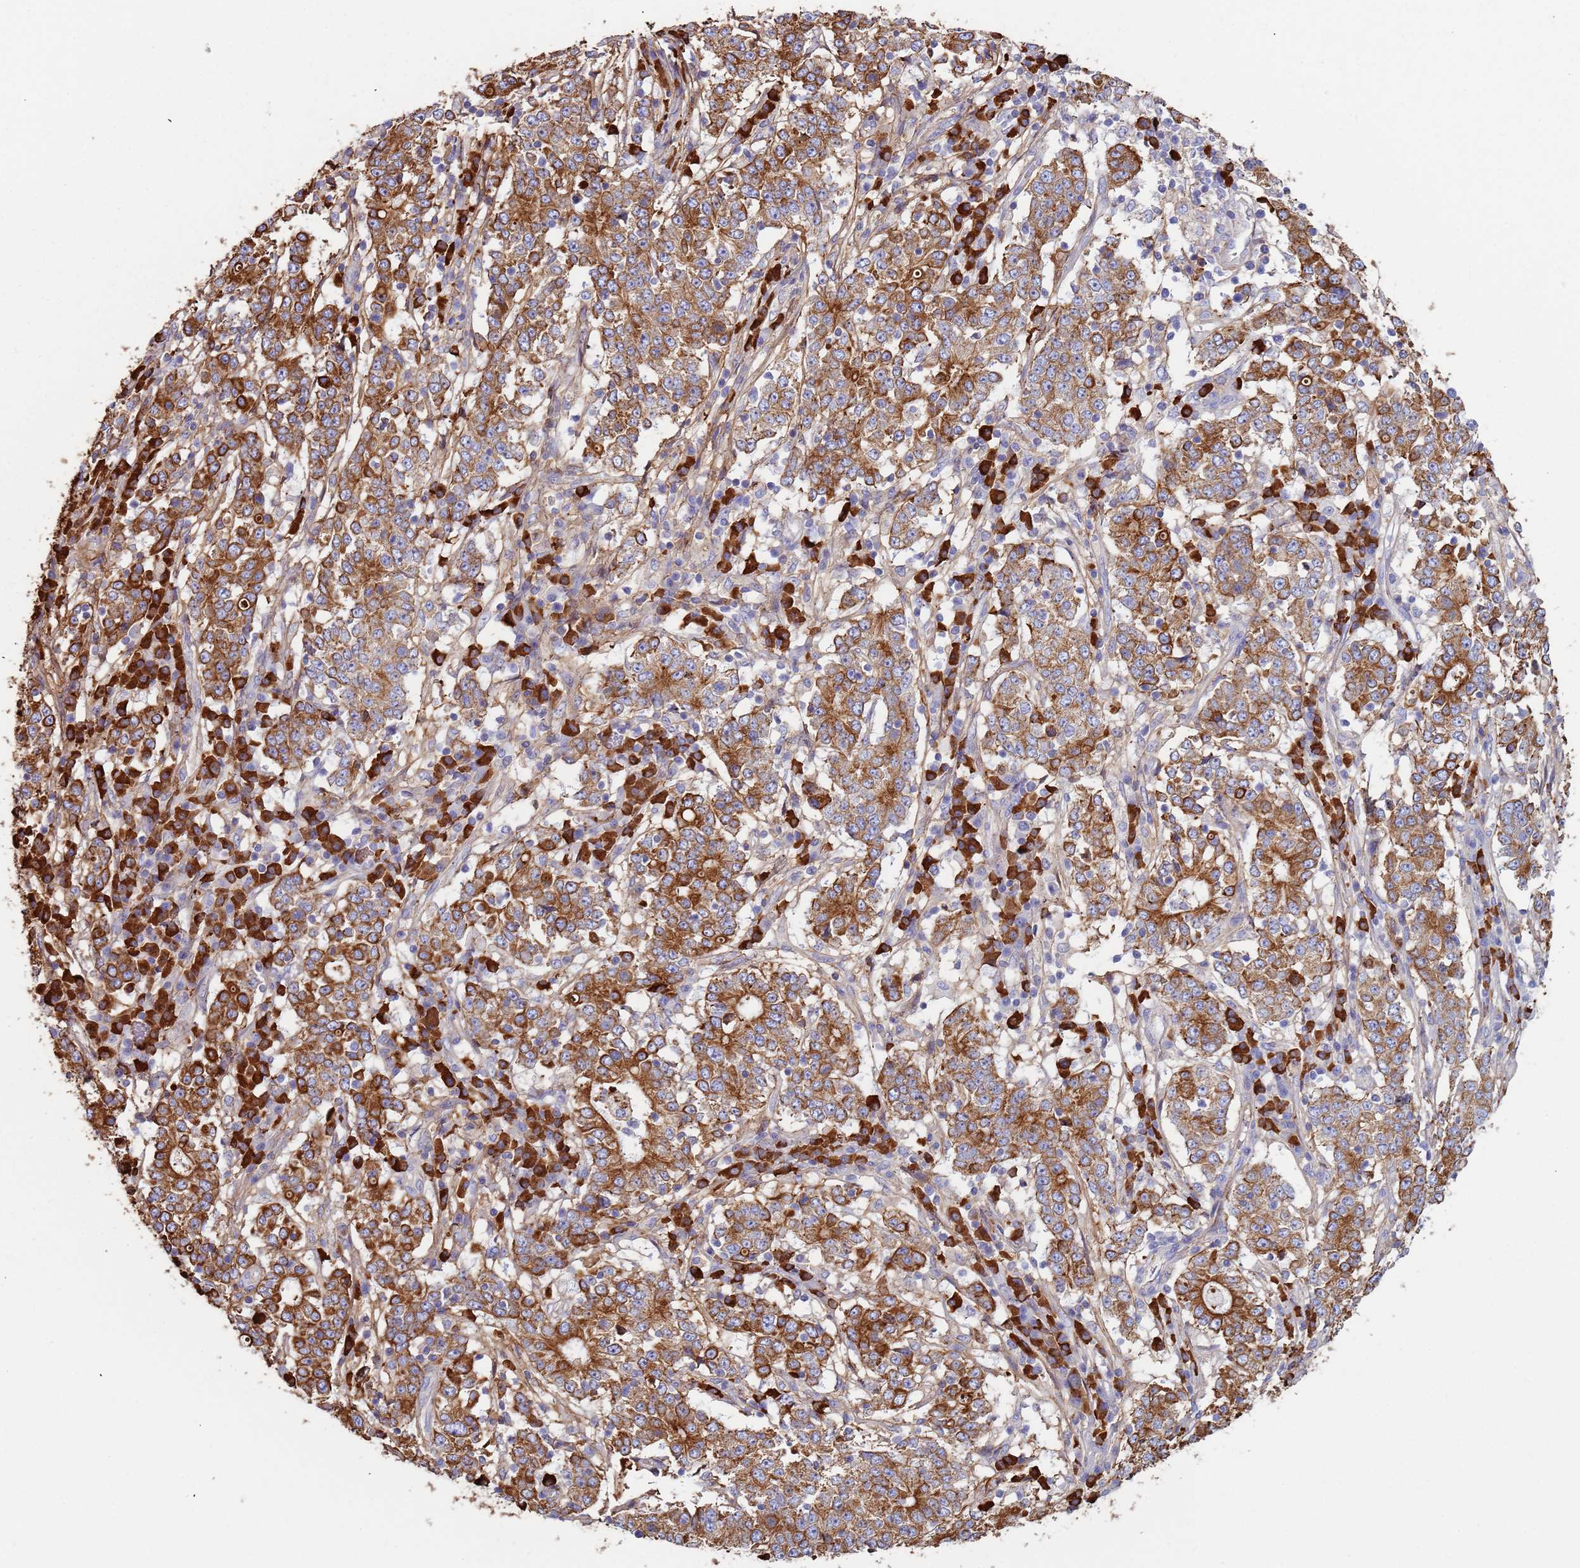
{"staining": {"intensity": "strong", "quantity": ">75%", "location": "cytoplasmic/membranous"}, "tissue": "stomach cancer", "cell_type": "Tumor cells", "image_type": "cancer", "snomed": [{"axis": "morphology", "description": "Adenocarcinoma, NOS"}, {"axis": "topography", "description": "Stomach"}], "caption": "A brown stain highlights strong cytoplasmic/membranous expression of a protein in stomach cancer tumor cells.", "gene": "CYSLTR2", "patient": {"sex": "male", "age": 59}}